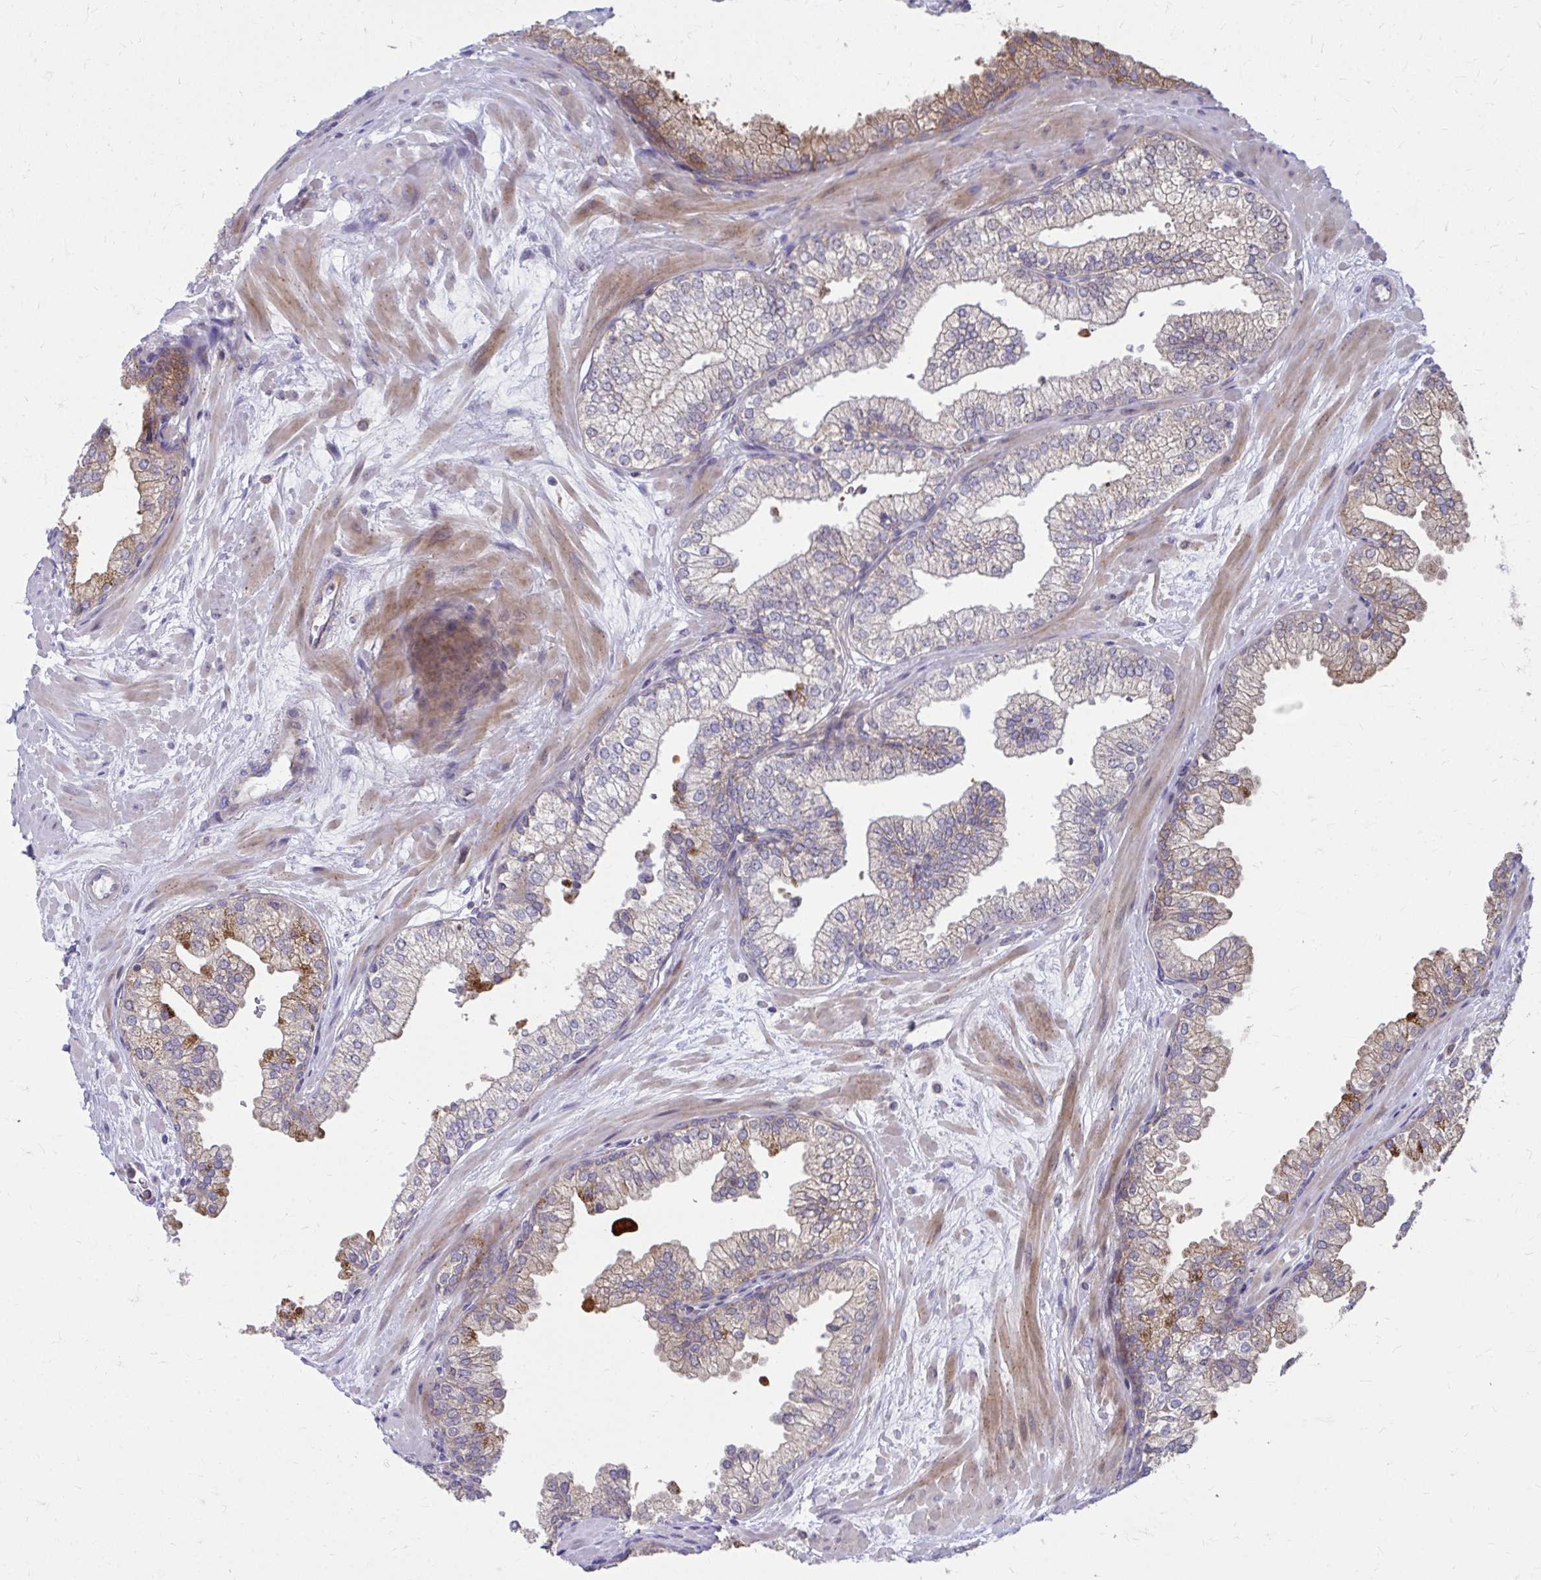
{"staining": {"intensity": "moderate", "quantity": "25%-75%", "location": "cytoplasmic/membranous"}, "tissue": "prostate", "cell_type": "Glandular cells", "image_type": "normal", "snomed": [{"axis": "morphology", "description": "Normal tissue, NOS"}, {"axis": "topography", "description": "Prostate"}, {"axis": "topography", "description": "Peripheral nerve tissue"}], "caption": "A brown stain highlights moderate cytoplasmic/membranous expression of a protein in glandular cells of normal prostate.", "gene": "C16orf54", "patient": {"sex": "male", "age": 61}}